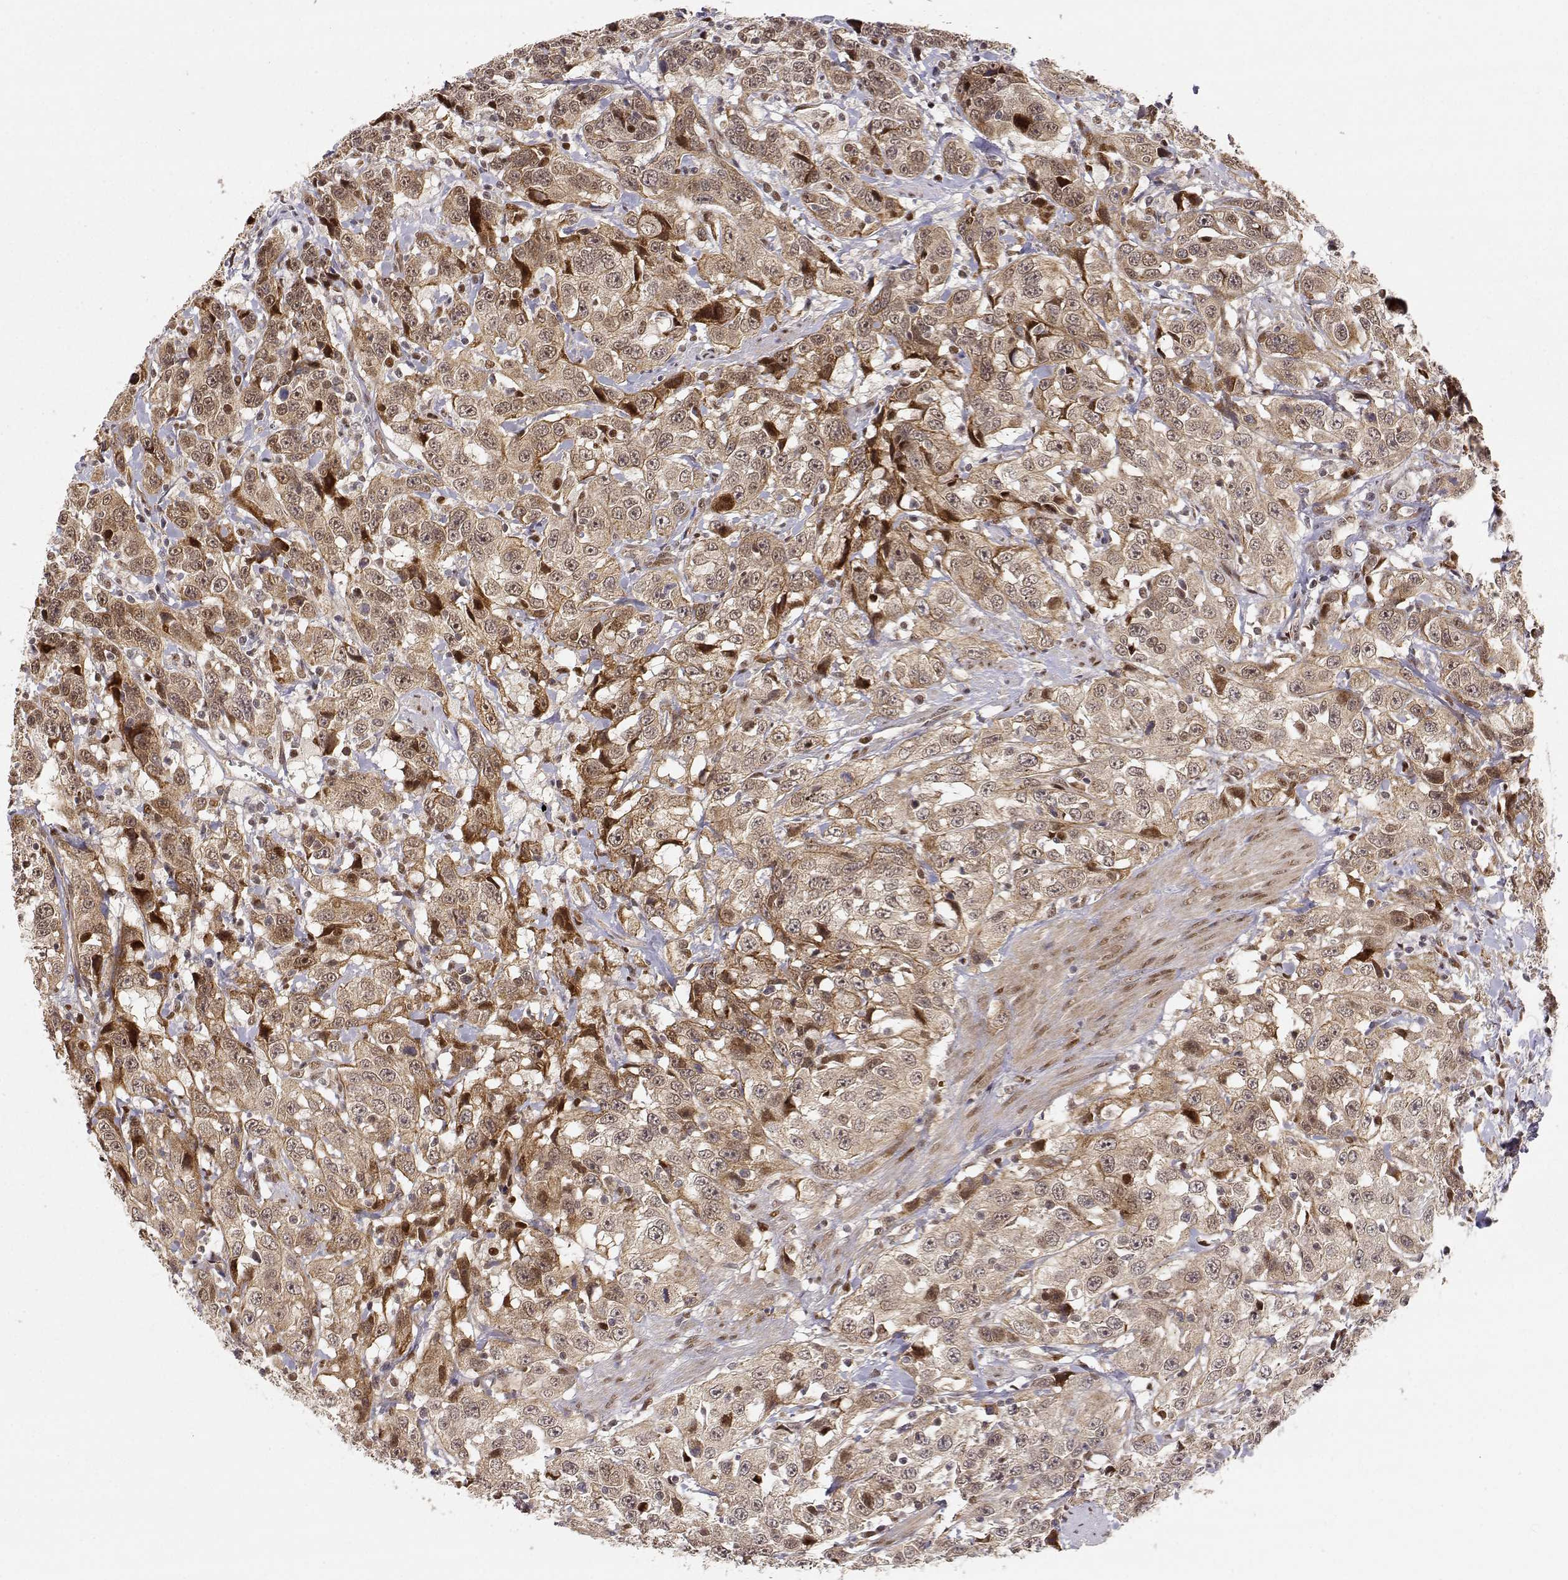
{"staining": {"intensity": "moderate", "quantity": ">75%", "location": "cytoplasmic/membranous"}, "tissue": "urothelial cancer", "cell_type": "Tumor cells", "image_type": "cancer", "snomed": [{"axis": "morphology", "description": "Urothelial carcinoma, NOS"}, {"axis": "morphology", "description": "Urothelial carcinoma, High grade"}, {"axis": "topography", "description": "Urinary bladder"}], "caption": "High-grade urothelial carcinoma tissue displays moderate cytoplasmic/membranous expression in approximately >75% of tumor cells Using DAB (brown) and hematoxylin (blue) stains, captured at high magnification using brightfield microscopy.", "gene": "BRCA1", "patient": {"sex": "female", "age": 73}}